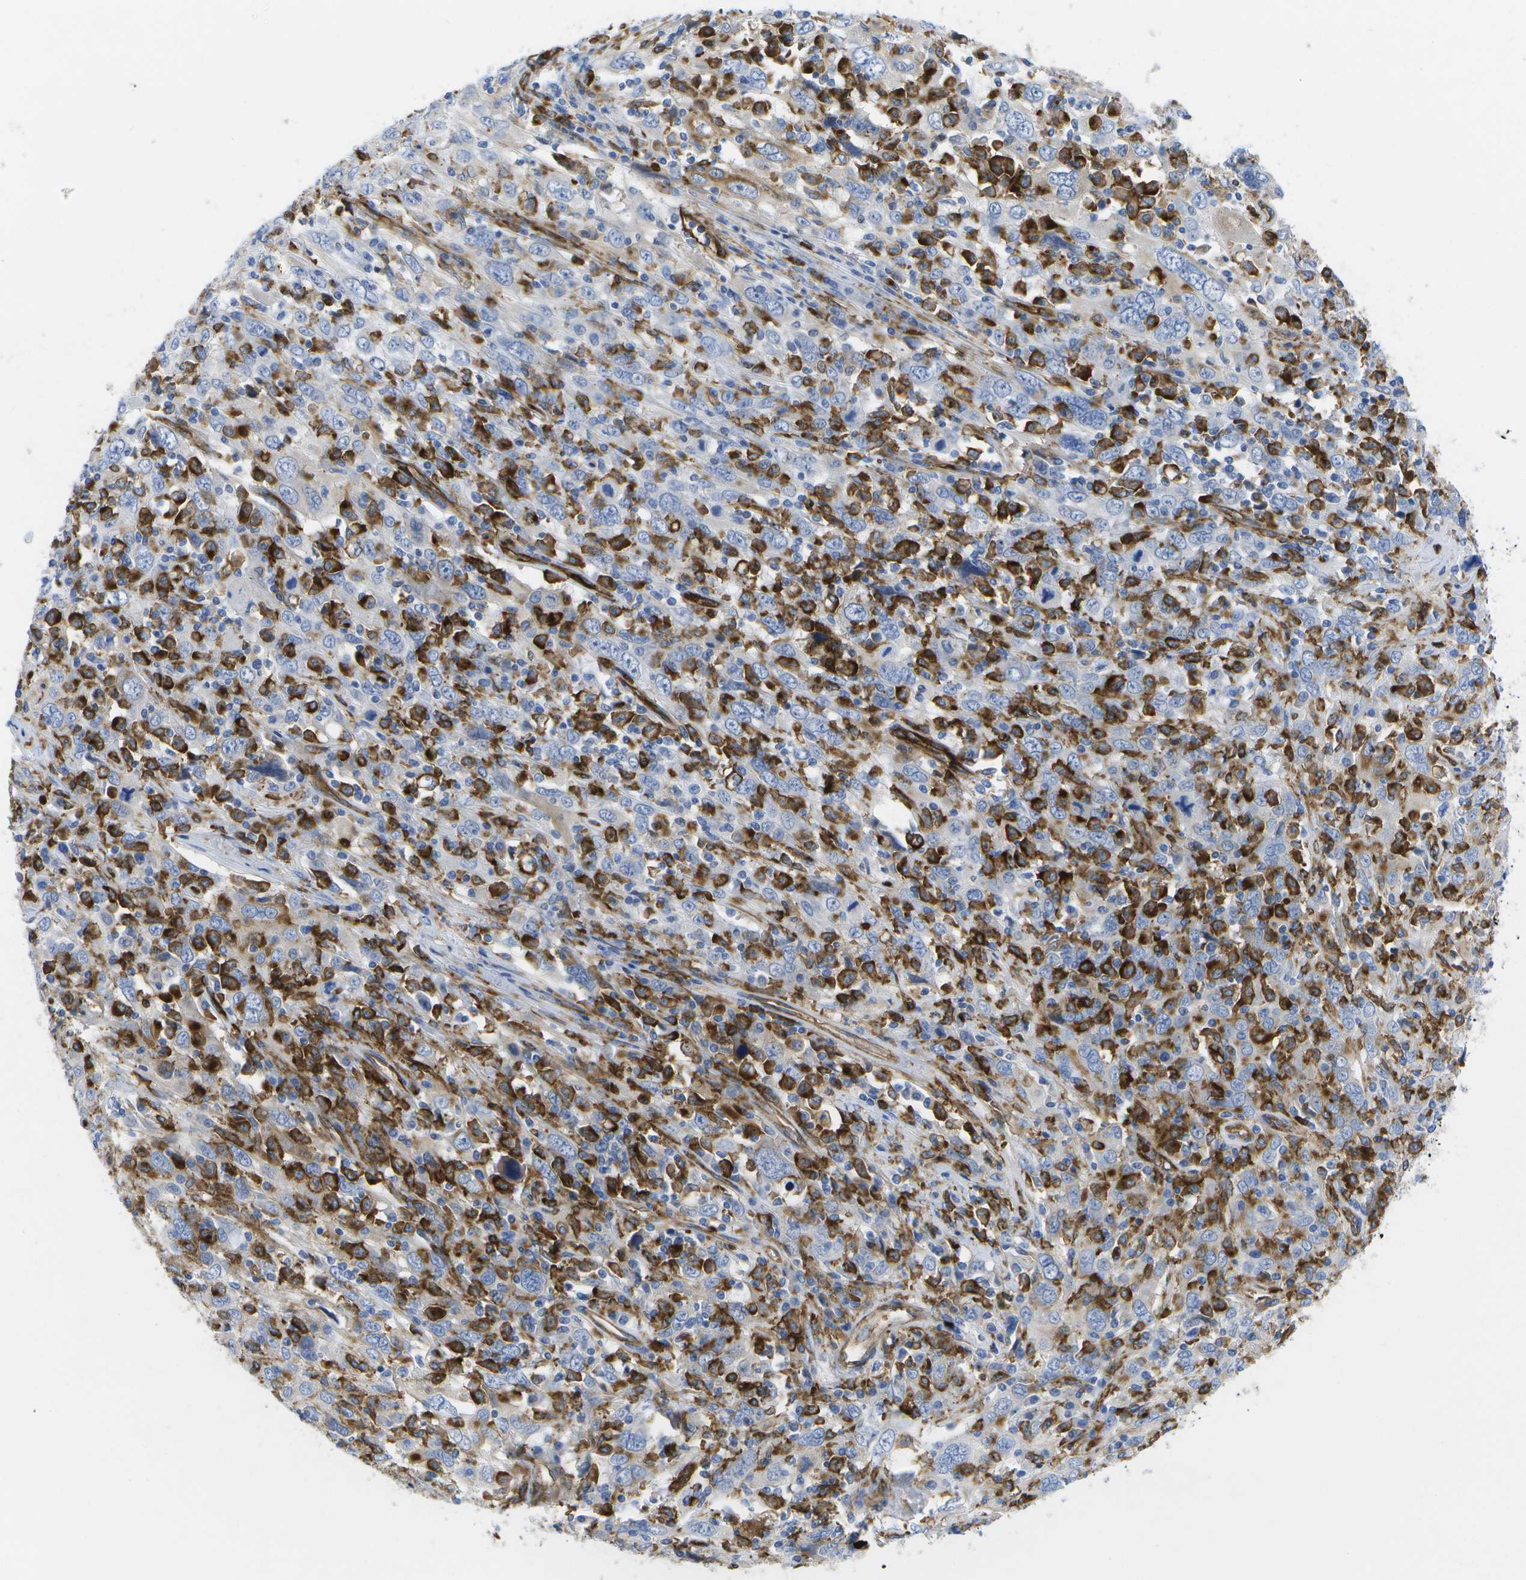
{"staining": {"intensity": "negative", "quantity": "none", "location": "none"}, "tissue": "cervical cancer", "cell_type": "Tumor cells", "image_type": "cancer", "snomed": [{"axis": "morphology", "description": "Squamous cell carcinoma, NOS"}, {"axis": "topography", "description": "Cervix"}], "caption": "High magnification brightfield microscopy of cervical cancer stained with DAB (3,3'-diaminobenzidine) (brown) and counterstained with hematoxylin (blue): tumor cells show no significant staining.", "gene": "DYSF", "patient": {"sex": "female", "age": 46}}